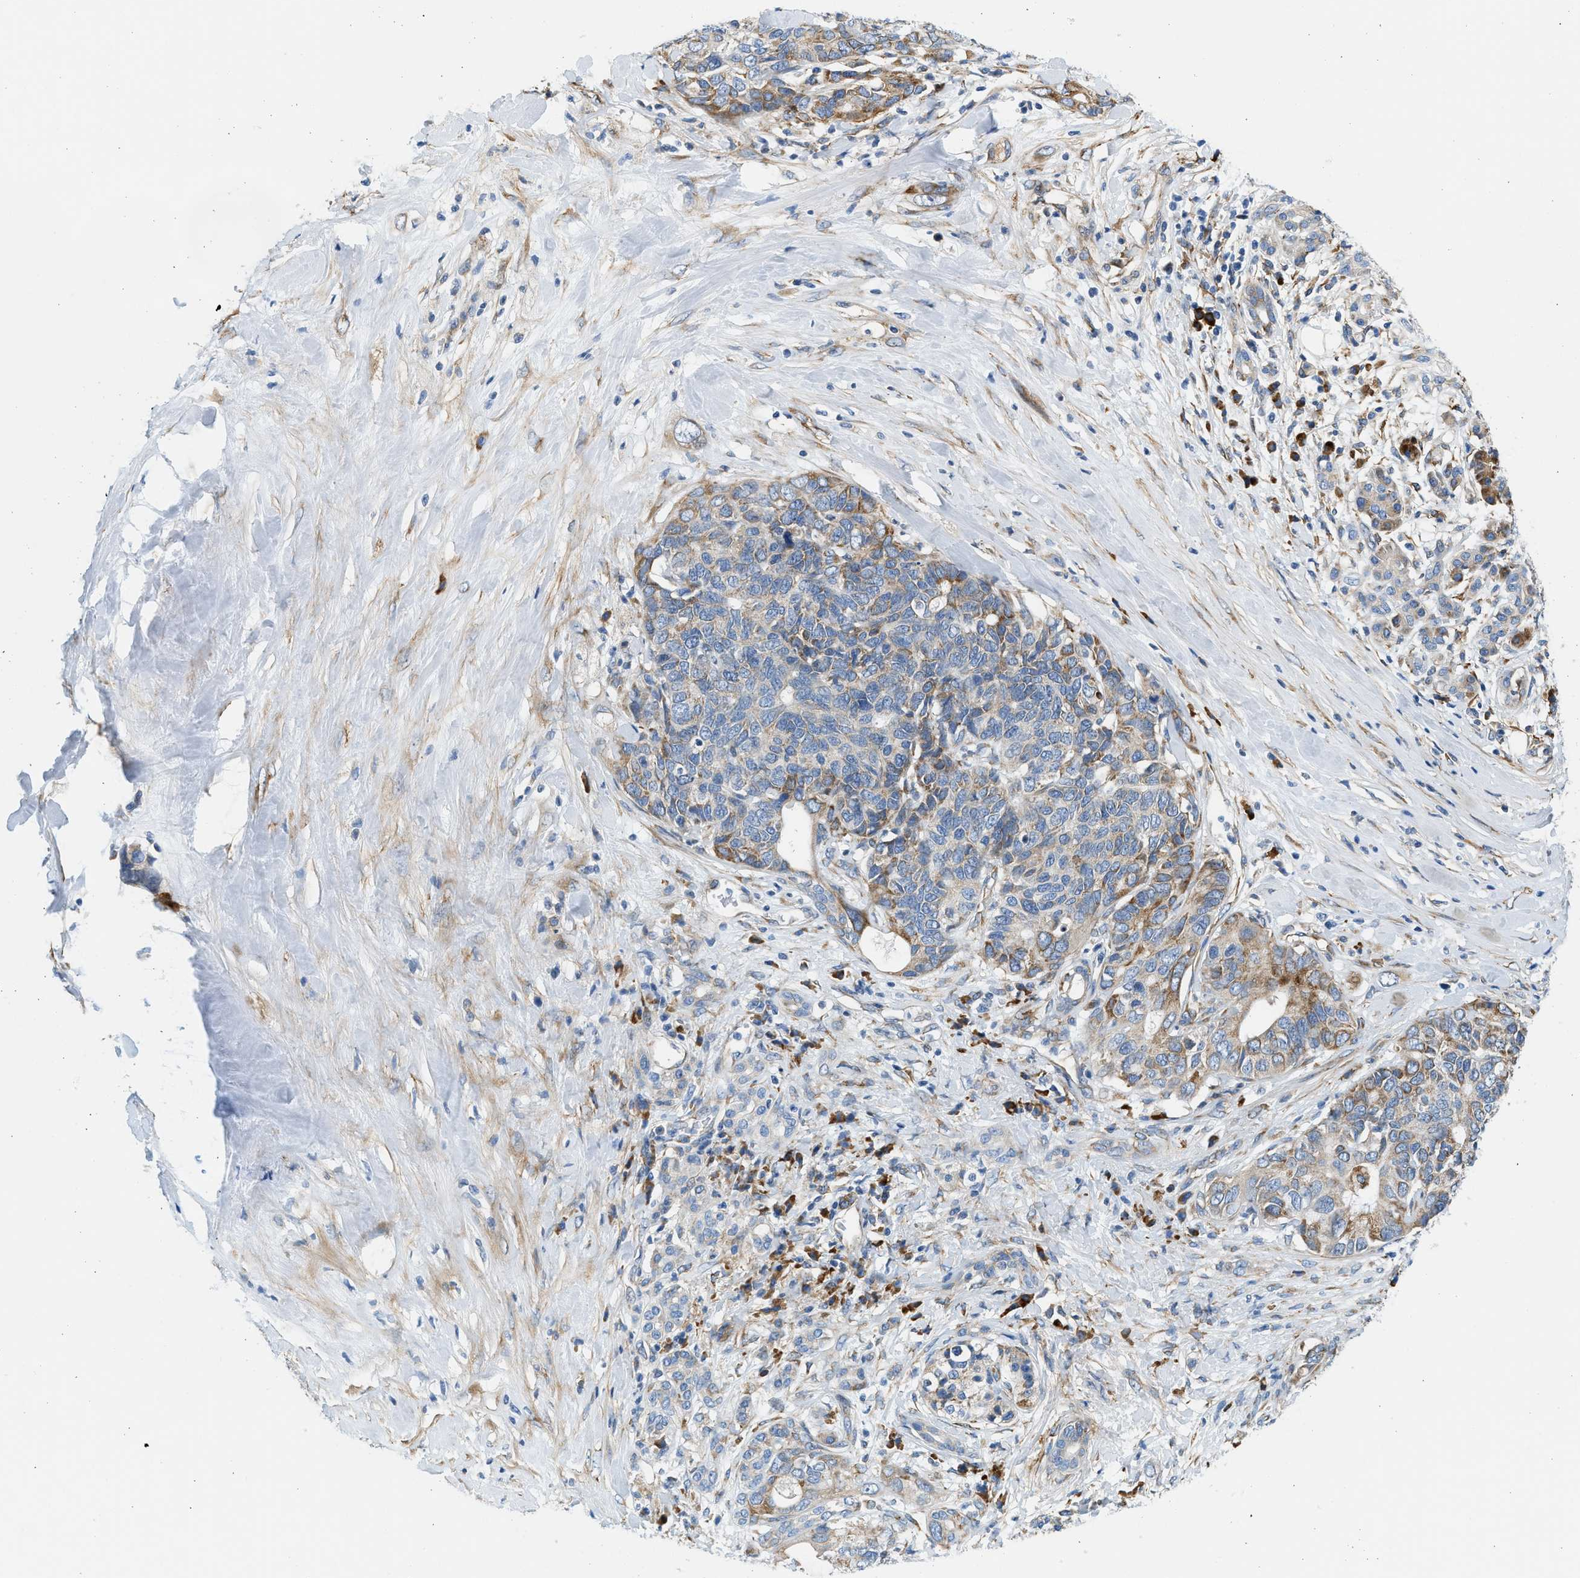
{"staining": {"intensity": "moderate", "quantity": "25%-75%", "location": "cytoplasmic/membranous"}, "tissue": "pancreatic cancer", "cell_type": "Tumor cells", "image_type": "cancer", "snomed": [{"axis": "morphology", "description": "Adenocarcinoma, NOS"}, {"axis": "topography", "description": "Pancreas"}], "caption": "Pancreatic cancer was stained to show a protein in brown. There is medium levels of moderate cytoplasmic/membranous expression in approximately 25%-75% of tumor cells.", "gene": "CNTN6", "patient": {"sex": "female", "age": 56}}